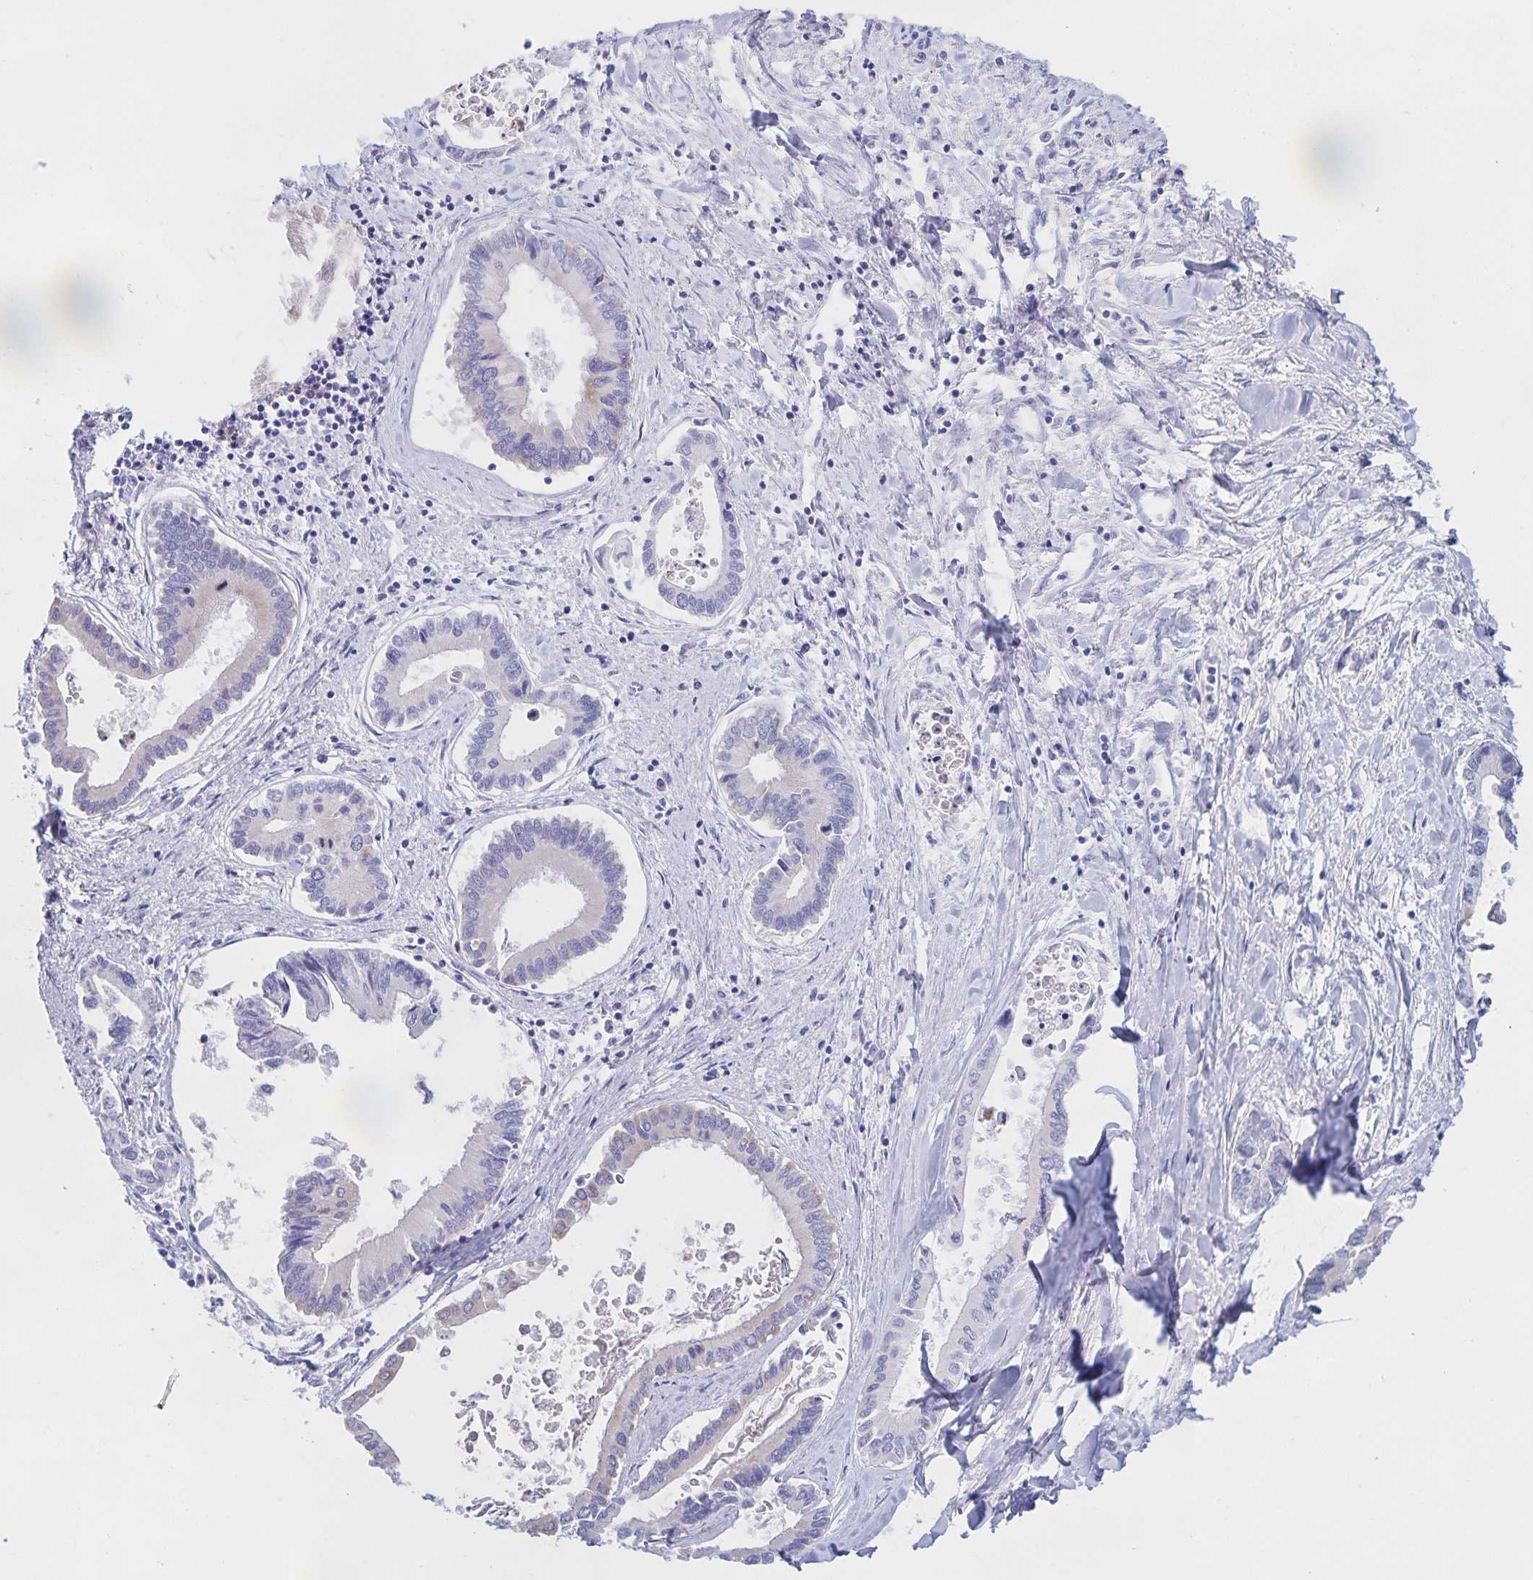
{"staining": {"intensity": "negative", "quantity": "none", "location": "none"}, "tissue": "liver cancer", "cell_type": "Tumor cells", "image_type": "cancer", "snomed": [{"axis": "morphology", "description": "Cholangiocarcinoma"}, {"axis": "topography", "description": "Liver"}], "caption": "There is no significant expression in tumor cells of liver cancer.", "gene": "CATSPER4", "patient": {"sex": "male", "age": 66}}